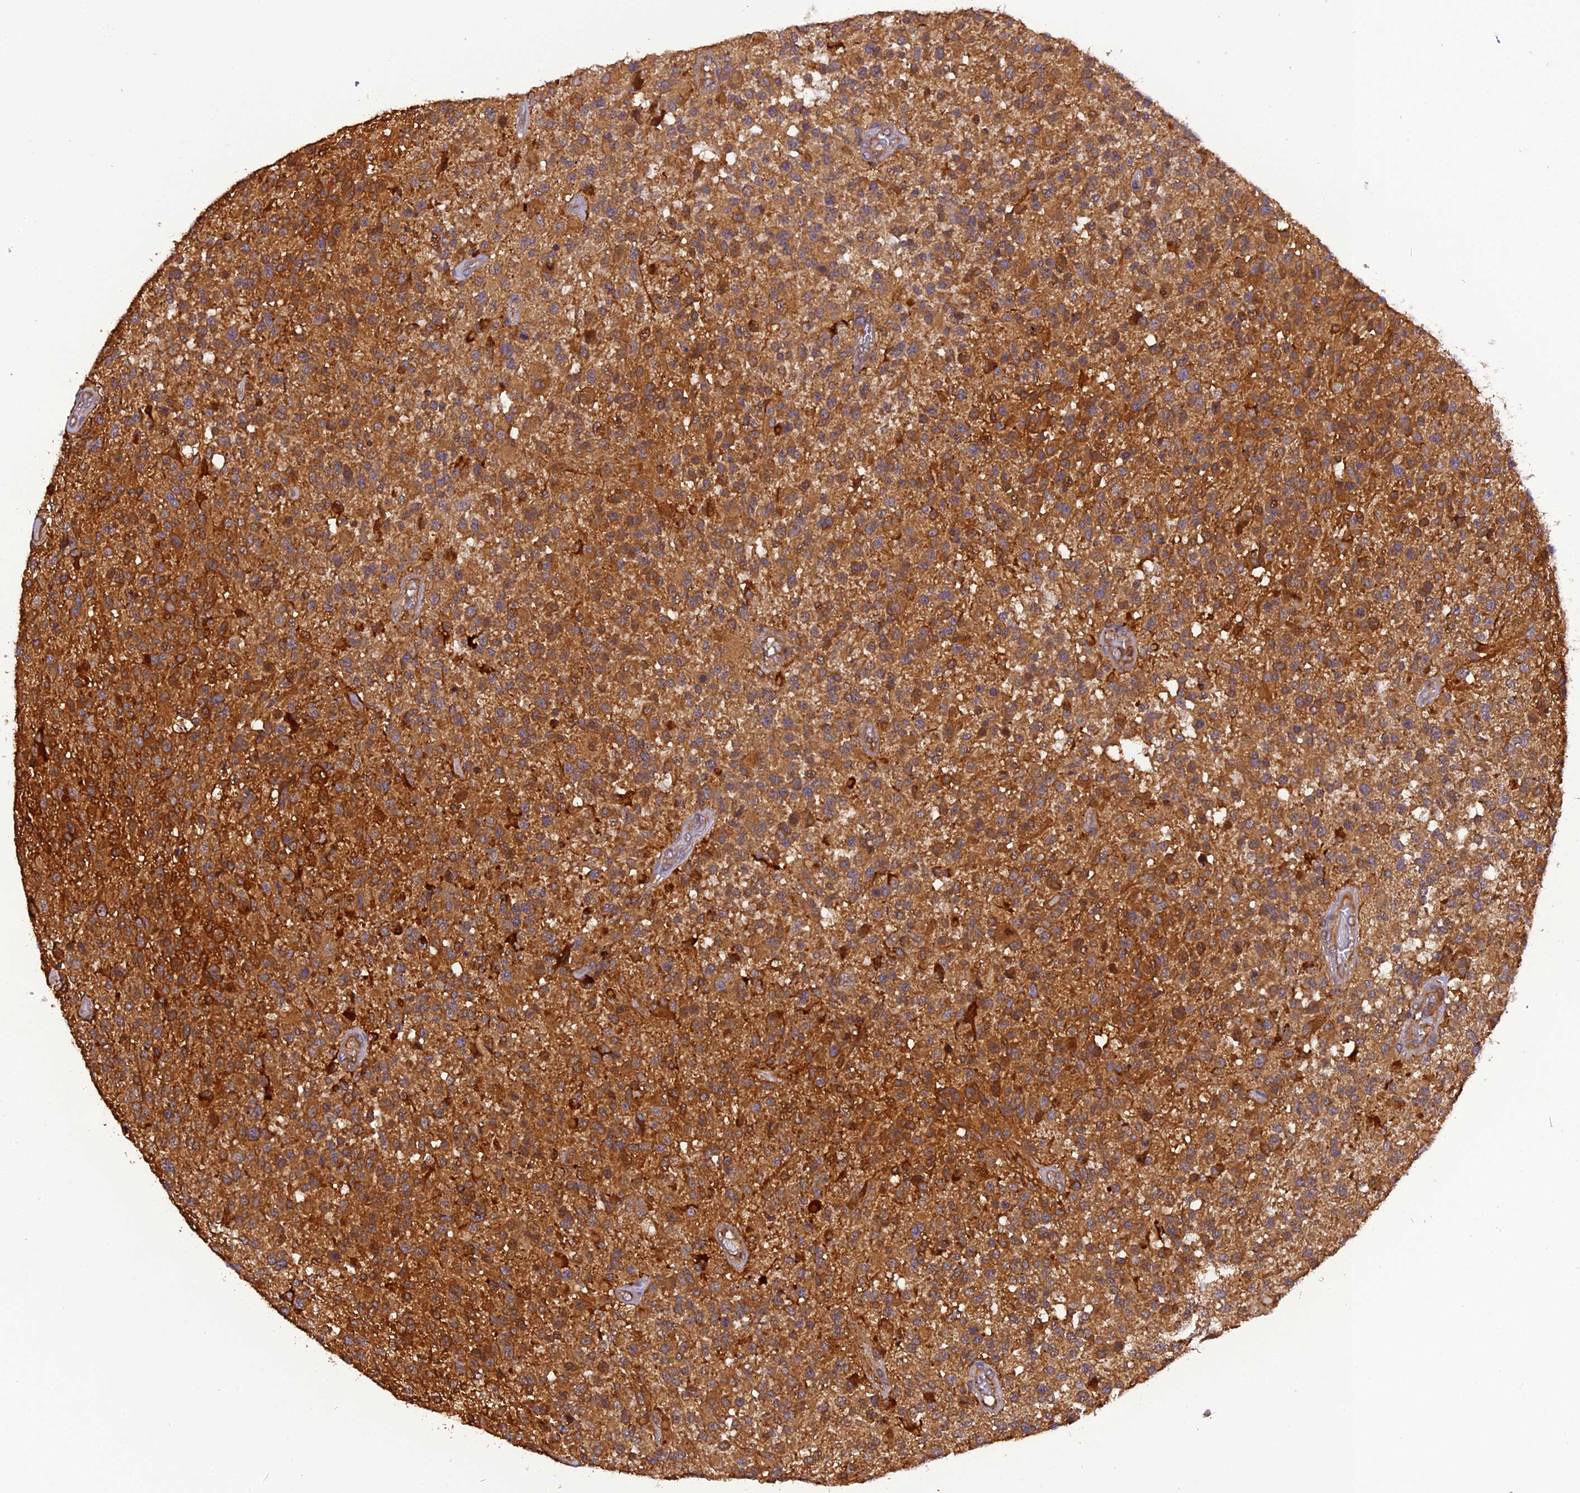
{"staining": {"intensity": "moderate", "quantity": ">75%", "location": "cytoplasmic/membranous"}, "tissue": "glioma", "cell_type": "Tumor cells", "image_type": "cancer", "snomed": [{"axis": "morphology", "description": "Glioma, malignant, High grade"}, {"axis": "morphology", "description": "Glioblastoma, NOS"}, {"axis": "topography", "description": "Brain"}], "caption": "This is a photomicrograph of immunohistochemistry staining of glioblastoma, which shows moderate staining in the cytoplasmic/membranous of tumor cells.", "gene": "STOML1", "patient": {"sex": "male", "age": 60}}